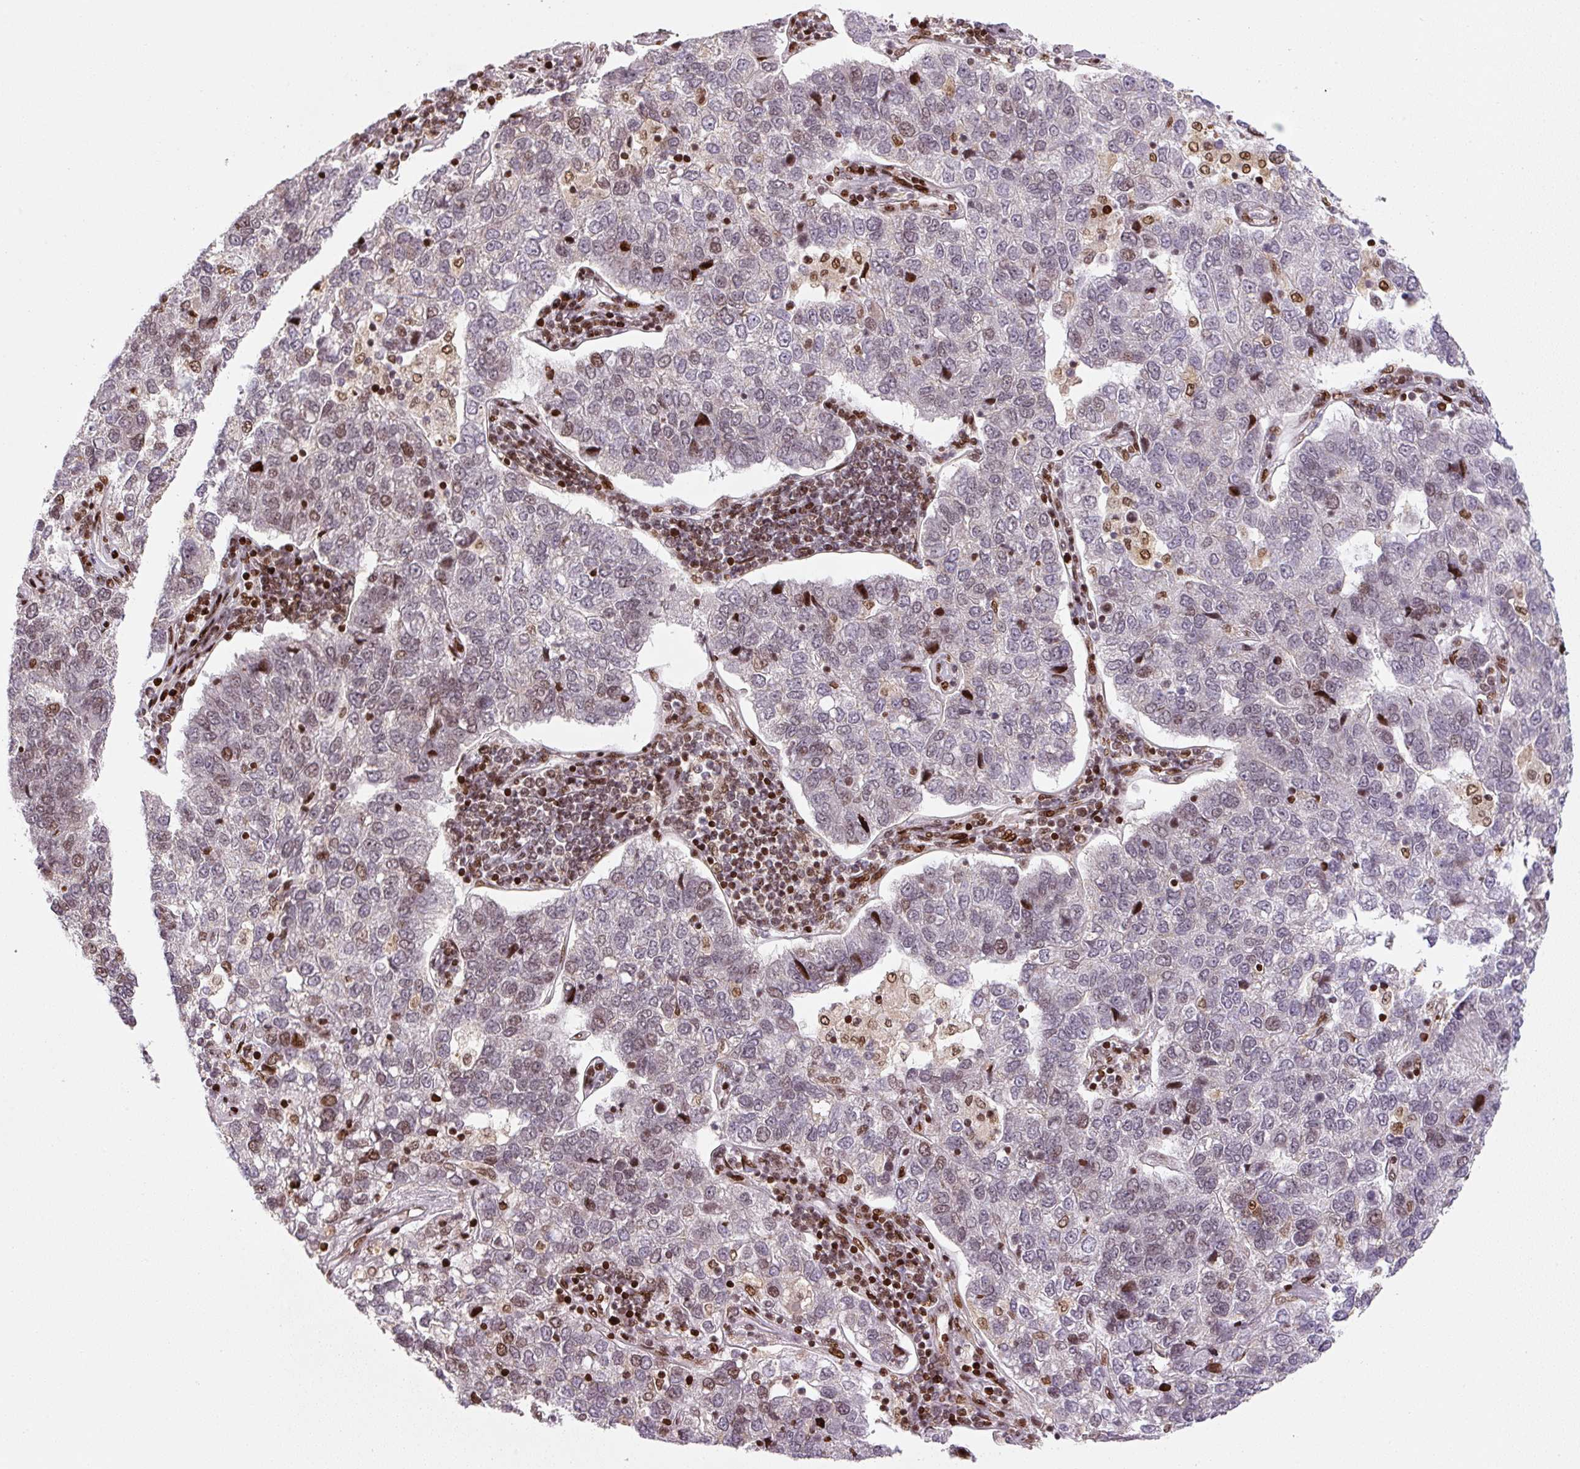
{"staining": {"intensity": "moderate", "quantity": "<25%", "location": "nuclear"}, "tissue": "pancreatic cancer", "cell_type": "Tumor cells", "image_type": "cancer", "snomed": [{"axis": "morphology", "description": "Adenocarcinoma, NOS"}, {"axis": "topography", "description": "Pancreas"}], "caption": "Protein expression analysis of human pancreatic adenocarcinoma reveals moderate nuclear staining in about <25% of tumor cells.", "gene": "PYDC2", "patient": {"sex": "female", "age": 61}}